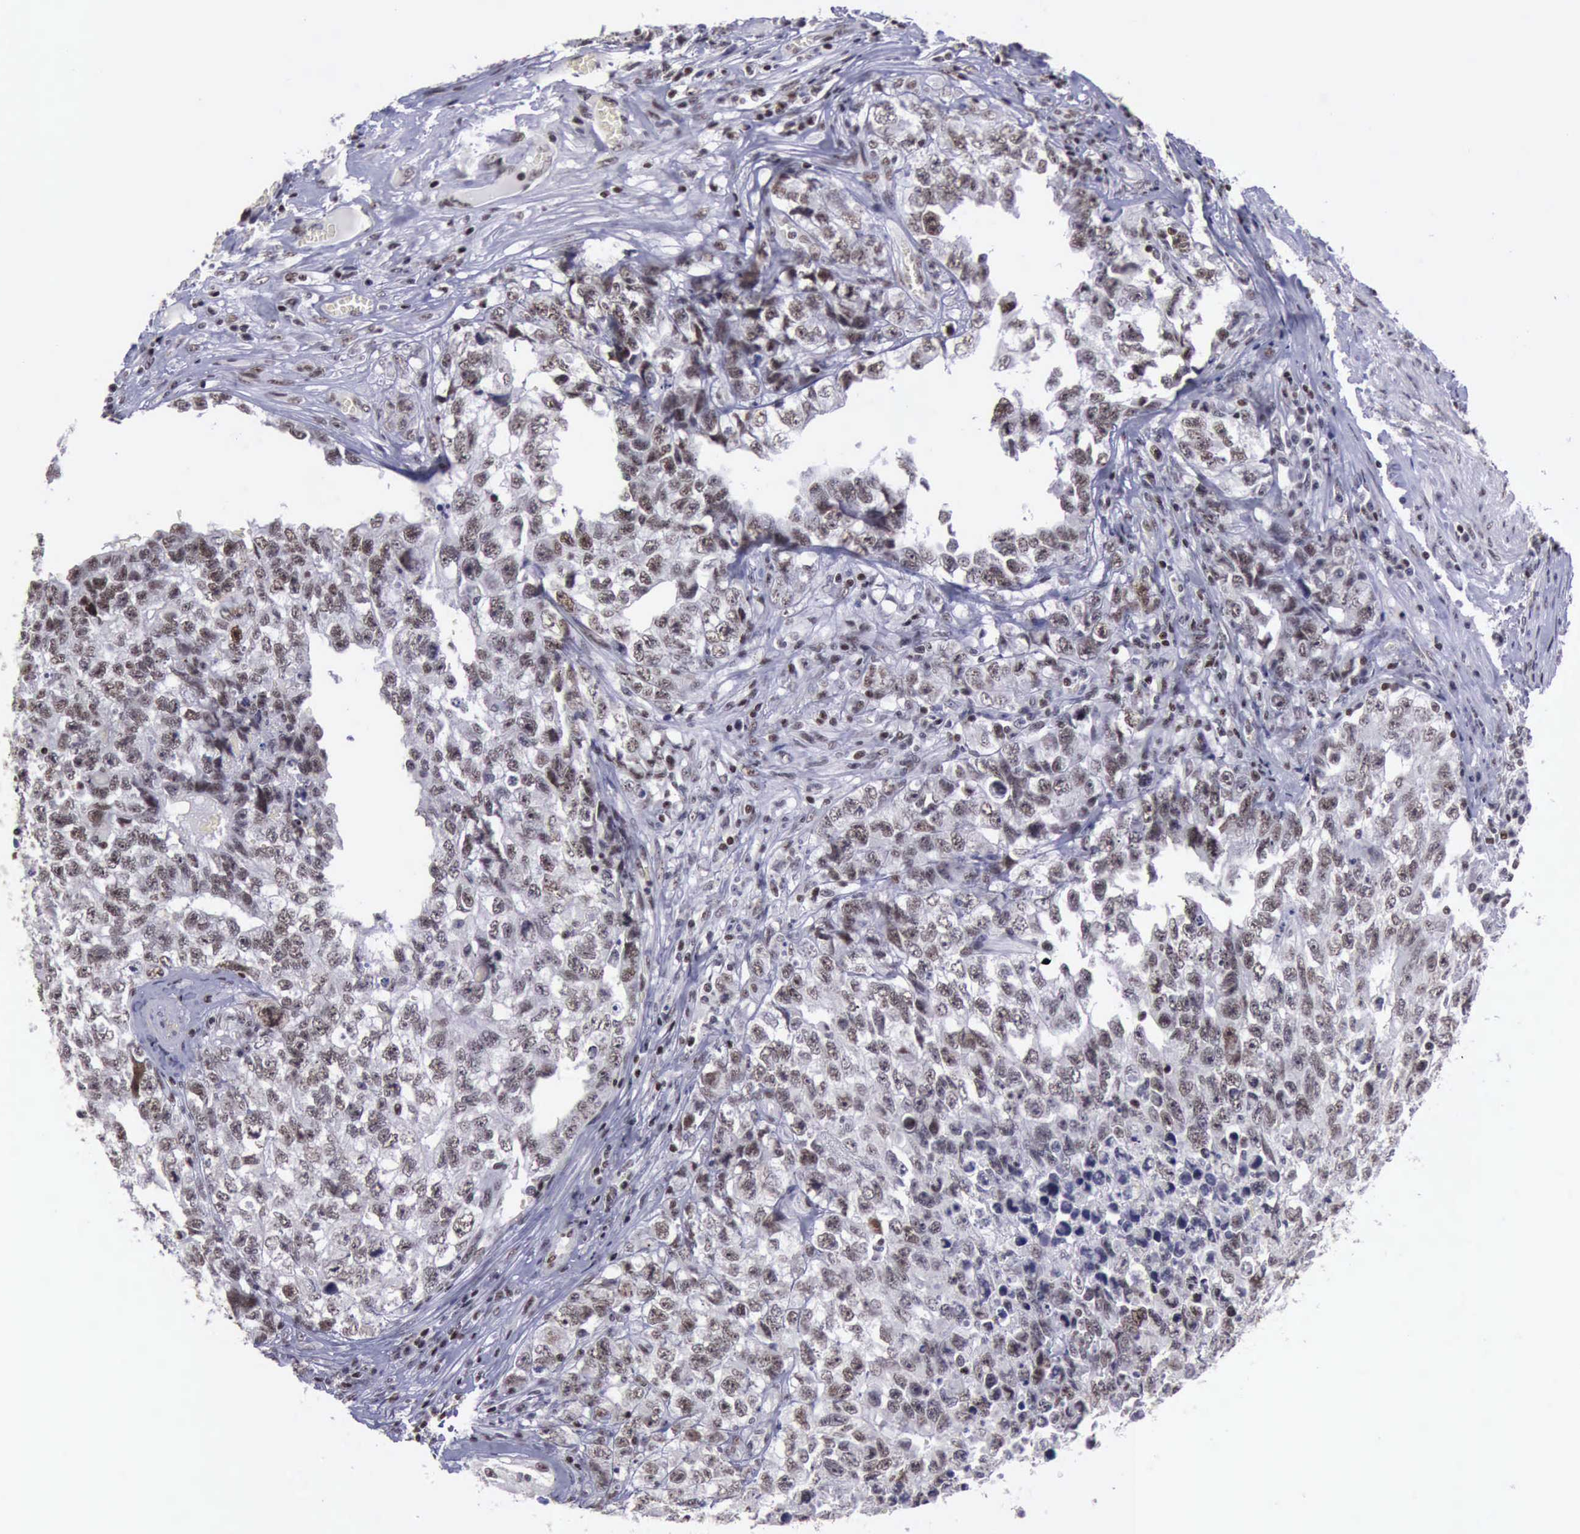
{"staining": {"intensity": "weak", "quantity": ">75%", "location": "nuclear"}, "tissue": "testis cancer", "cell_type": "Tumor cells", "image_type": "cancer", "snomed": [{"axis": "morphology", "description": "Carcinoma, Embryonal, NOS"}, {"axis": "topography", "description": "Testis"}], "caption": "Testis cancer was stained to show a protein in brown. There is low levels of weak nuclear positivity in about >75% of tumor cells. (Stains: DAB in brown, nuclei in blue, Microscopy: brightfield microscopy at high magnification).", "gene": "YY1", "patient": {"sex": "male", "age": 31}}